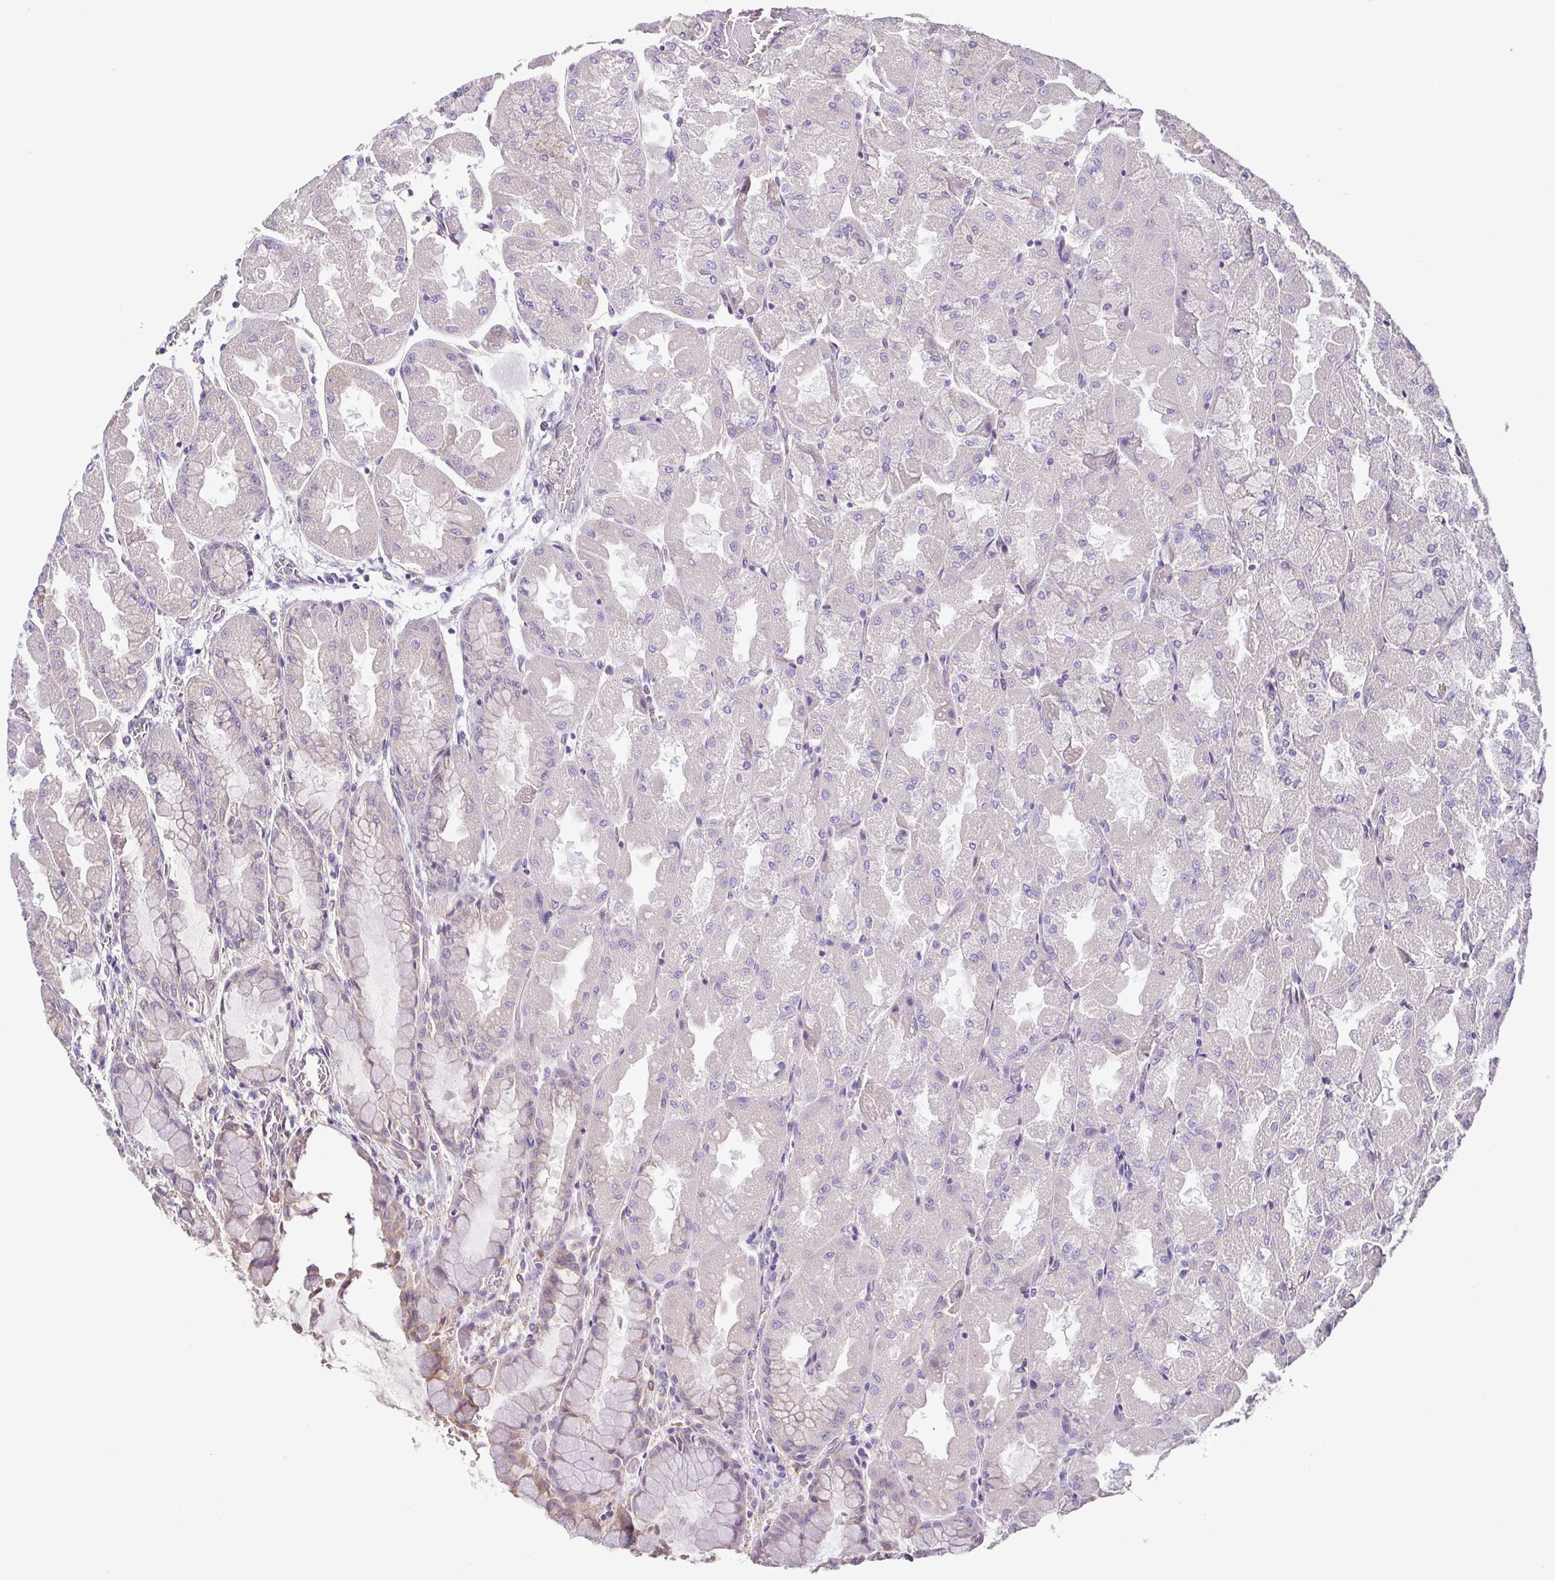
{"staining": {"intensity": "weak", "quantity": "<25%", "location": "cytoplasmic/membranous"}, "tissue": "stomach", "cell_type": "Glandular cells", "image_type": "normal", "snomed": [{"axis": "morphology", "description": "Normal tissue, NOS"}, {"axis": "topography", "description": "Stomach"}], "caption": "This is an IHC micrograph of benign stomach. There is no expression in glandular cells.", "gene": "MYL10", "patient": {"sex": "female", "age": 61}}